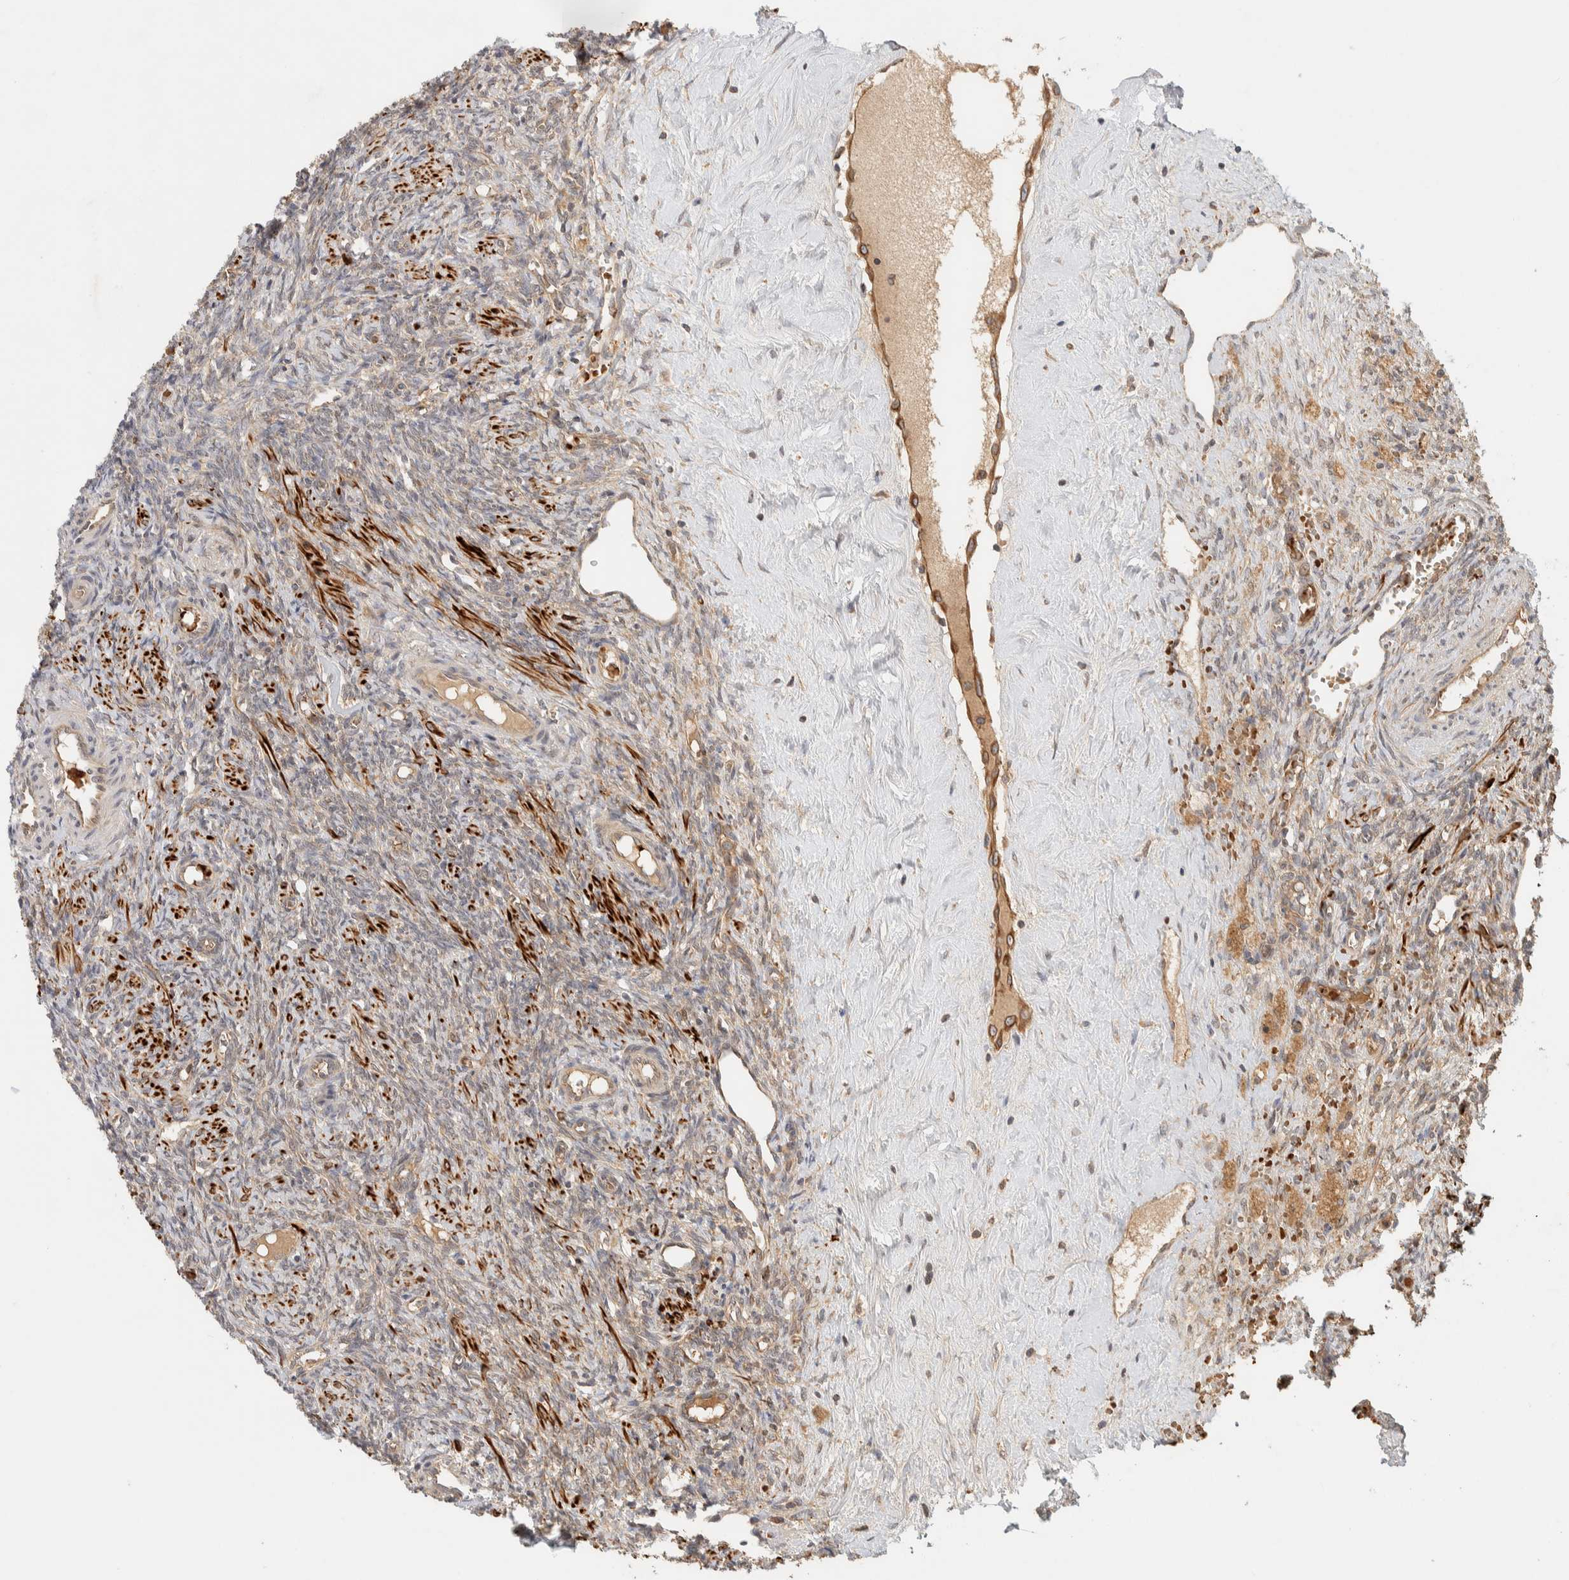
{"staining": {"intensity": "weak", "quantity": "25%-75%", "location": "cytoplasmic/membranous"}, "tissue": "ovary", "cell_type": "Ovarian stroma cells", "image_type": "normal", "snomed": [{"axis": "morphology", "description": "Normal tissue, NOS"}, {"axis": "topography", "description": "Ovary"}], "caption": "DAB immunohistochemical staining of normal human ovary displays weak cytoplasmic/membranous protein positivity in about 25%-75% of ovarian stroma cells. The protein of interest is stained brown, and the nuclei are stained in blue (DAB IHC with brightfield microscopy, high magnification).", "gene": "TTI2", "patient": {"sex": "female", "age": 41}}